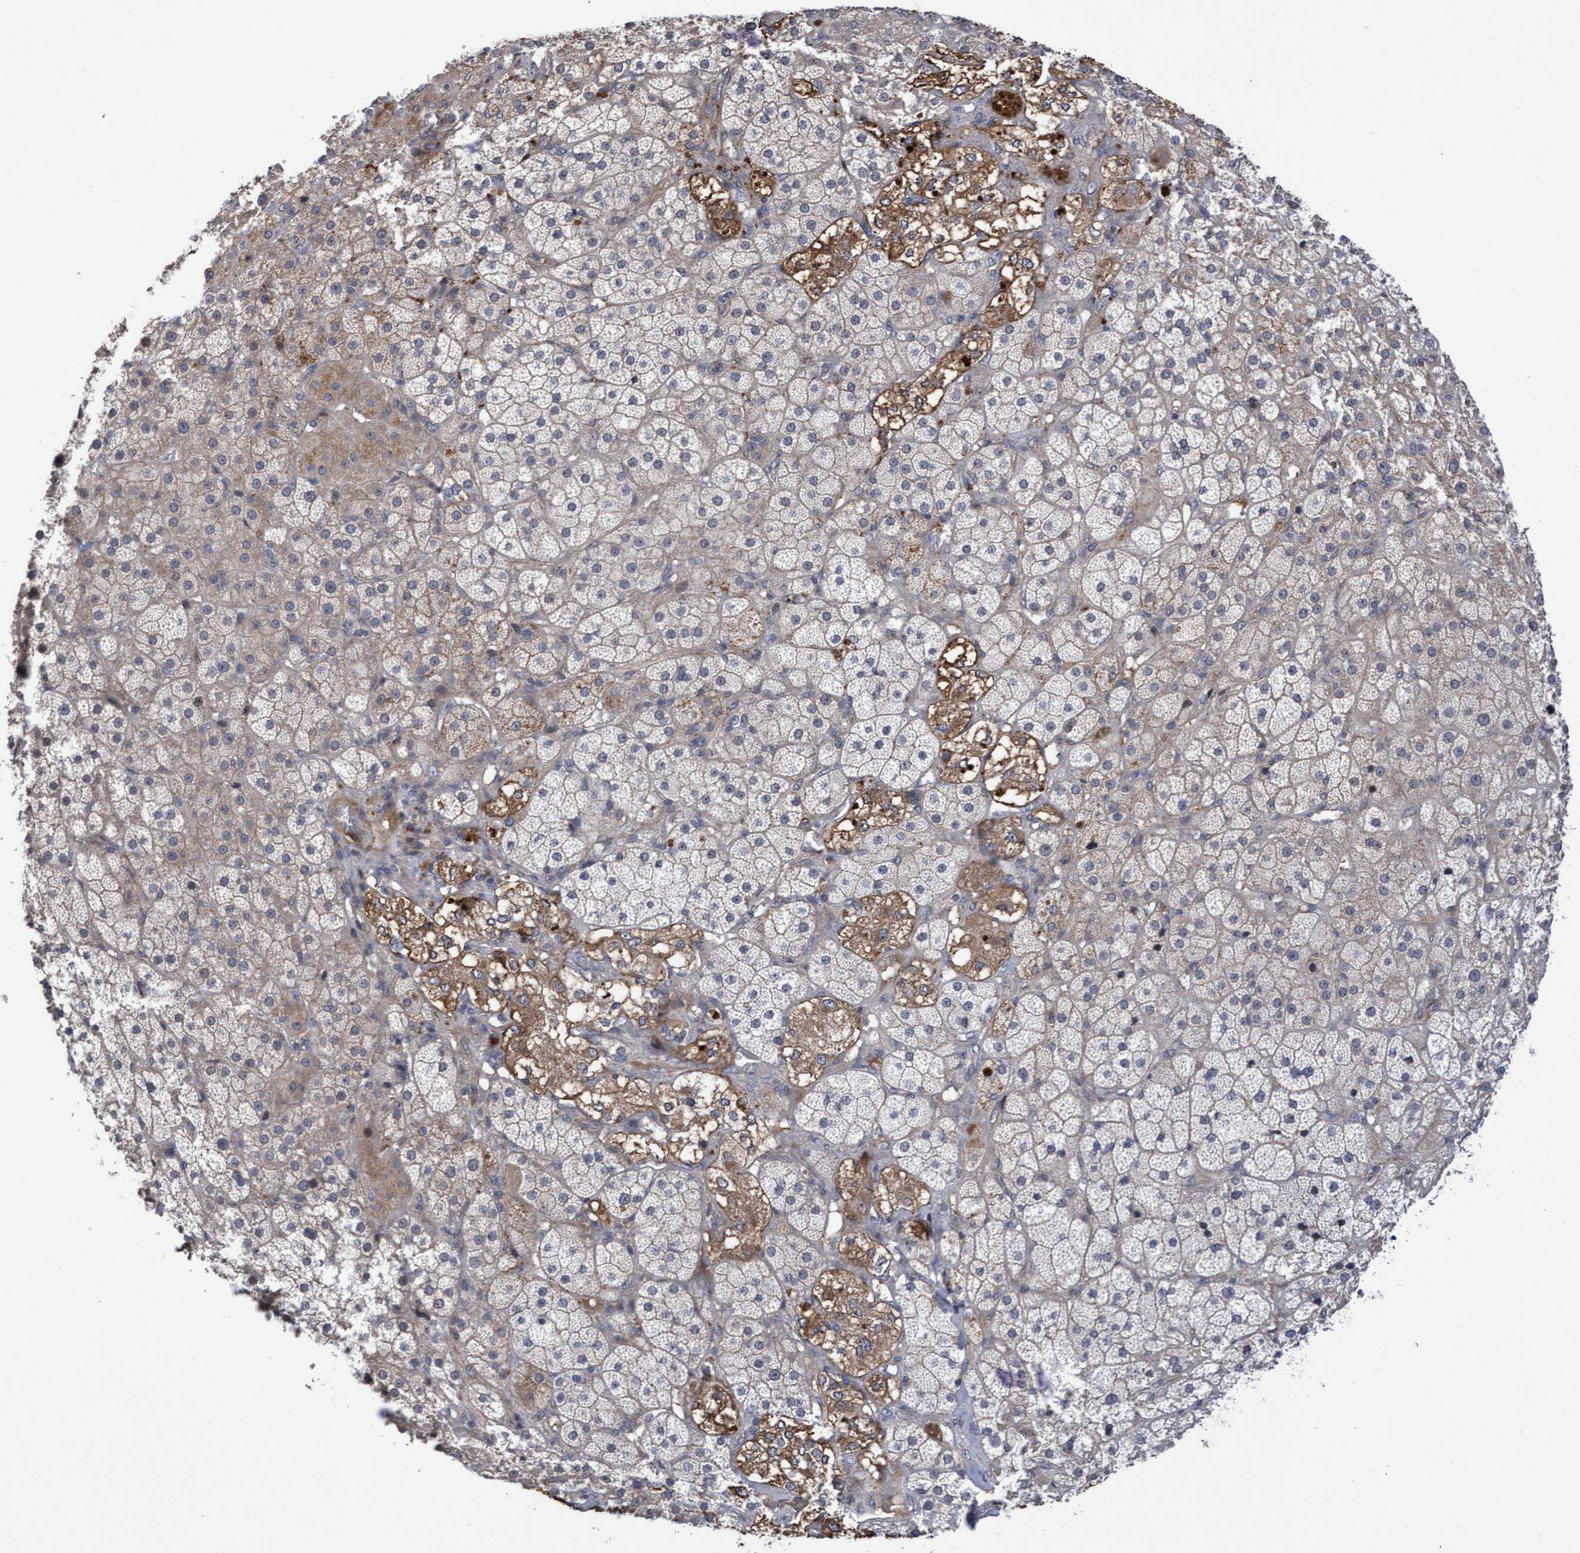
{"staining": {"intensity": "moderate", "quantity": "<25%", "location": "cytoplasmic/membranous"}, "tissue": "adrenal gland", "cell_type": "Glandular cells", "image_type": "normal", "snomed": [{"axis": "morphology", "description": "Normal tissue, NOS"}, {"axis": "topography", "description": "Adrenal gland"}], "caption": "Immunohistochemical staining of benign adrenal gland exhibits <25% levels of moderate cytoplasmic/membranous protein expression in approximately <25% of glandular cells.", "gene": "COBL", "patient": {"sex": "male", "age": 57}}